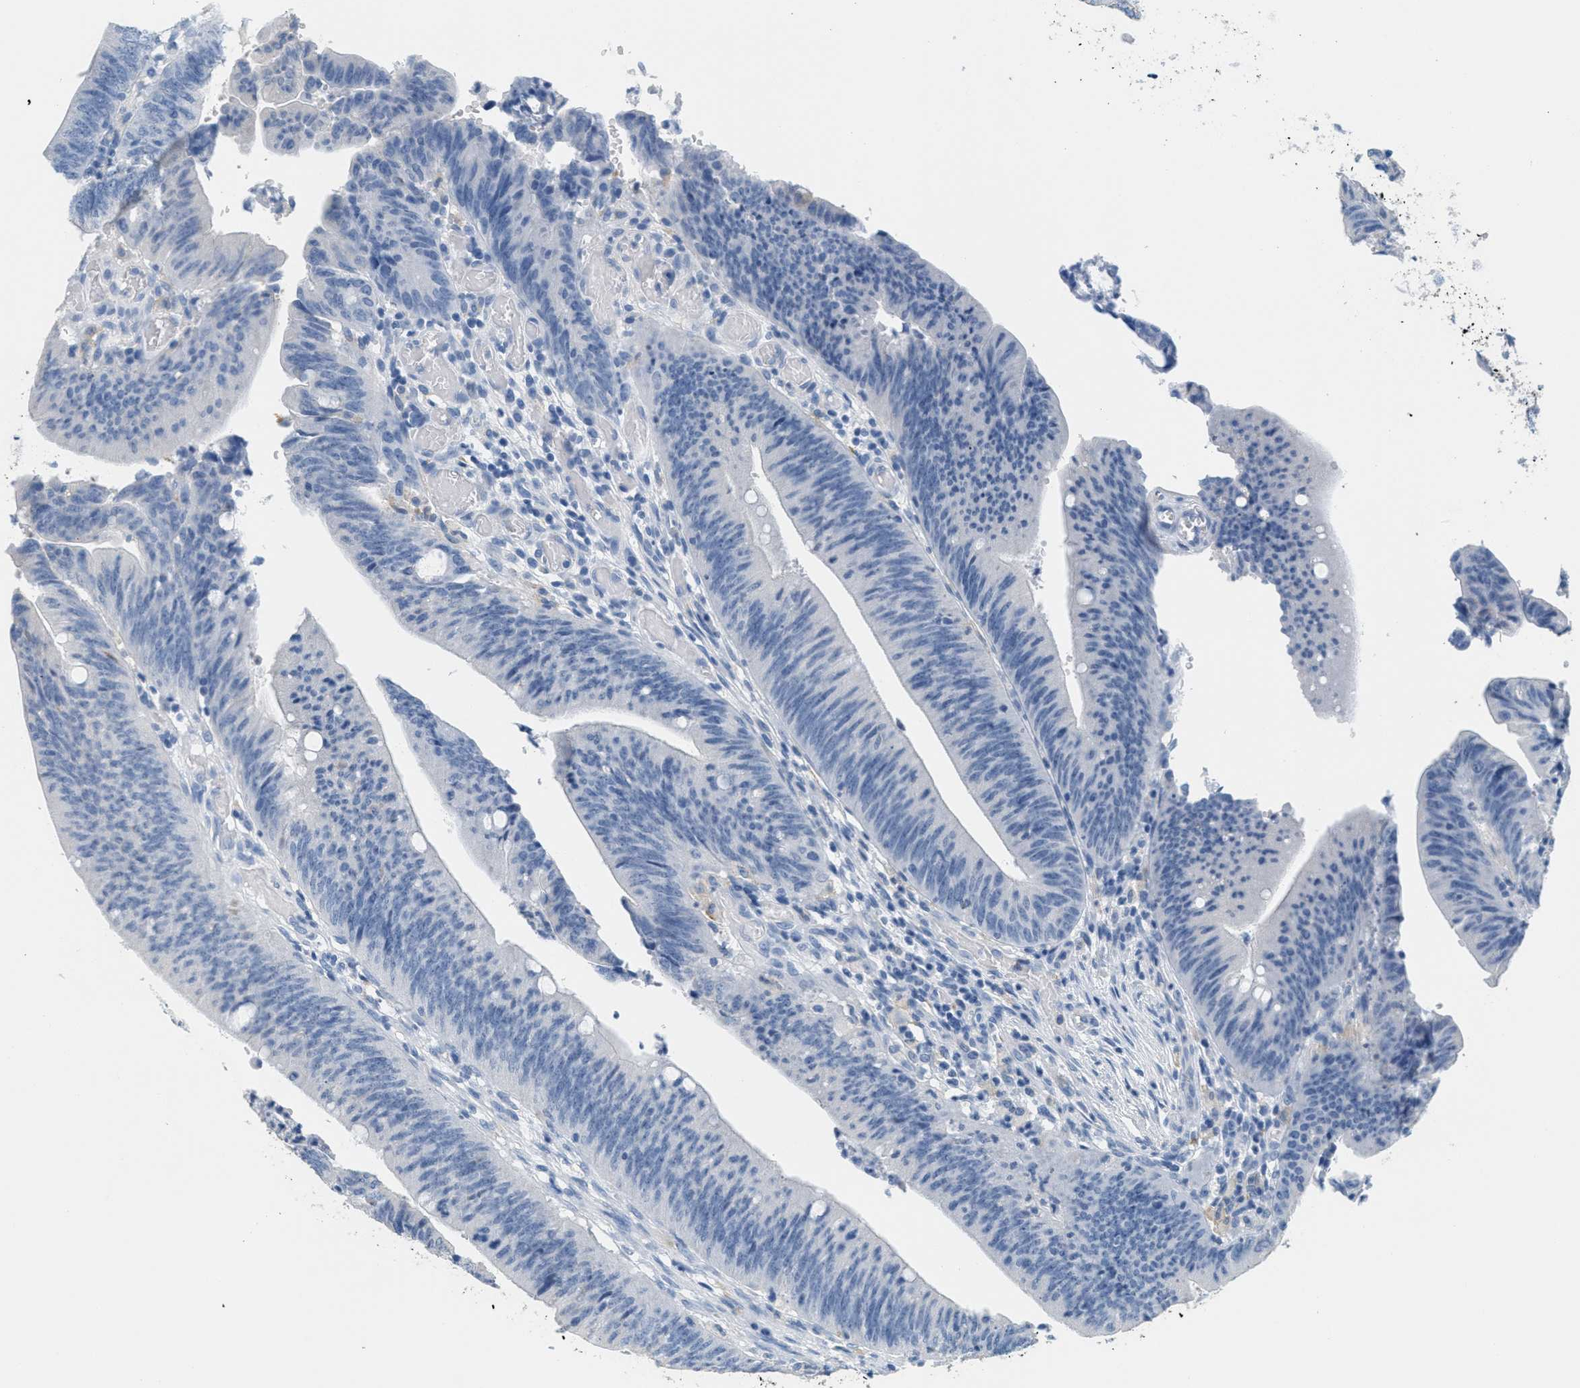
{"staining": {"intensity": "negative", "quantity": "none", "location": "none"}, "tissue": "colorectal cancer", "cell_type": "Tumor cells", "image_type": "cancer", "snomed": [{"axis": "morphology", "description": "Normal tissue, NOS"}, {"axis": "morphology", "description": "Adenocarcinoma, NOS"}, {"axis": "topography", "description": "Rectum"}], "caption": "IHC image of colorectal cancer (adenocarcinoma) stained for a protein (brown), which reveals no staining in tumor cells.", "gene": "GPM6A", "patient": {"sex": "female", "age": 66}}